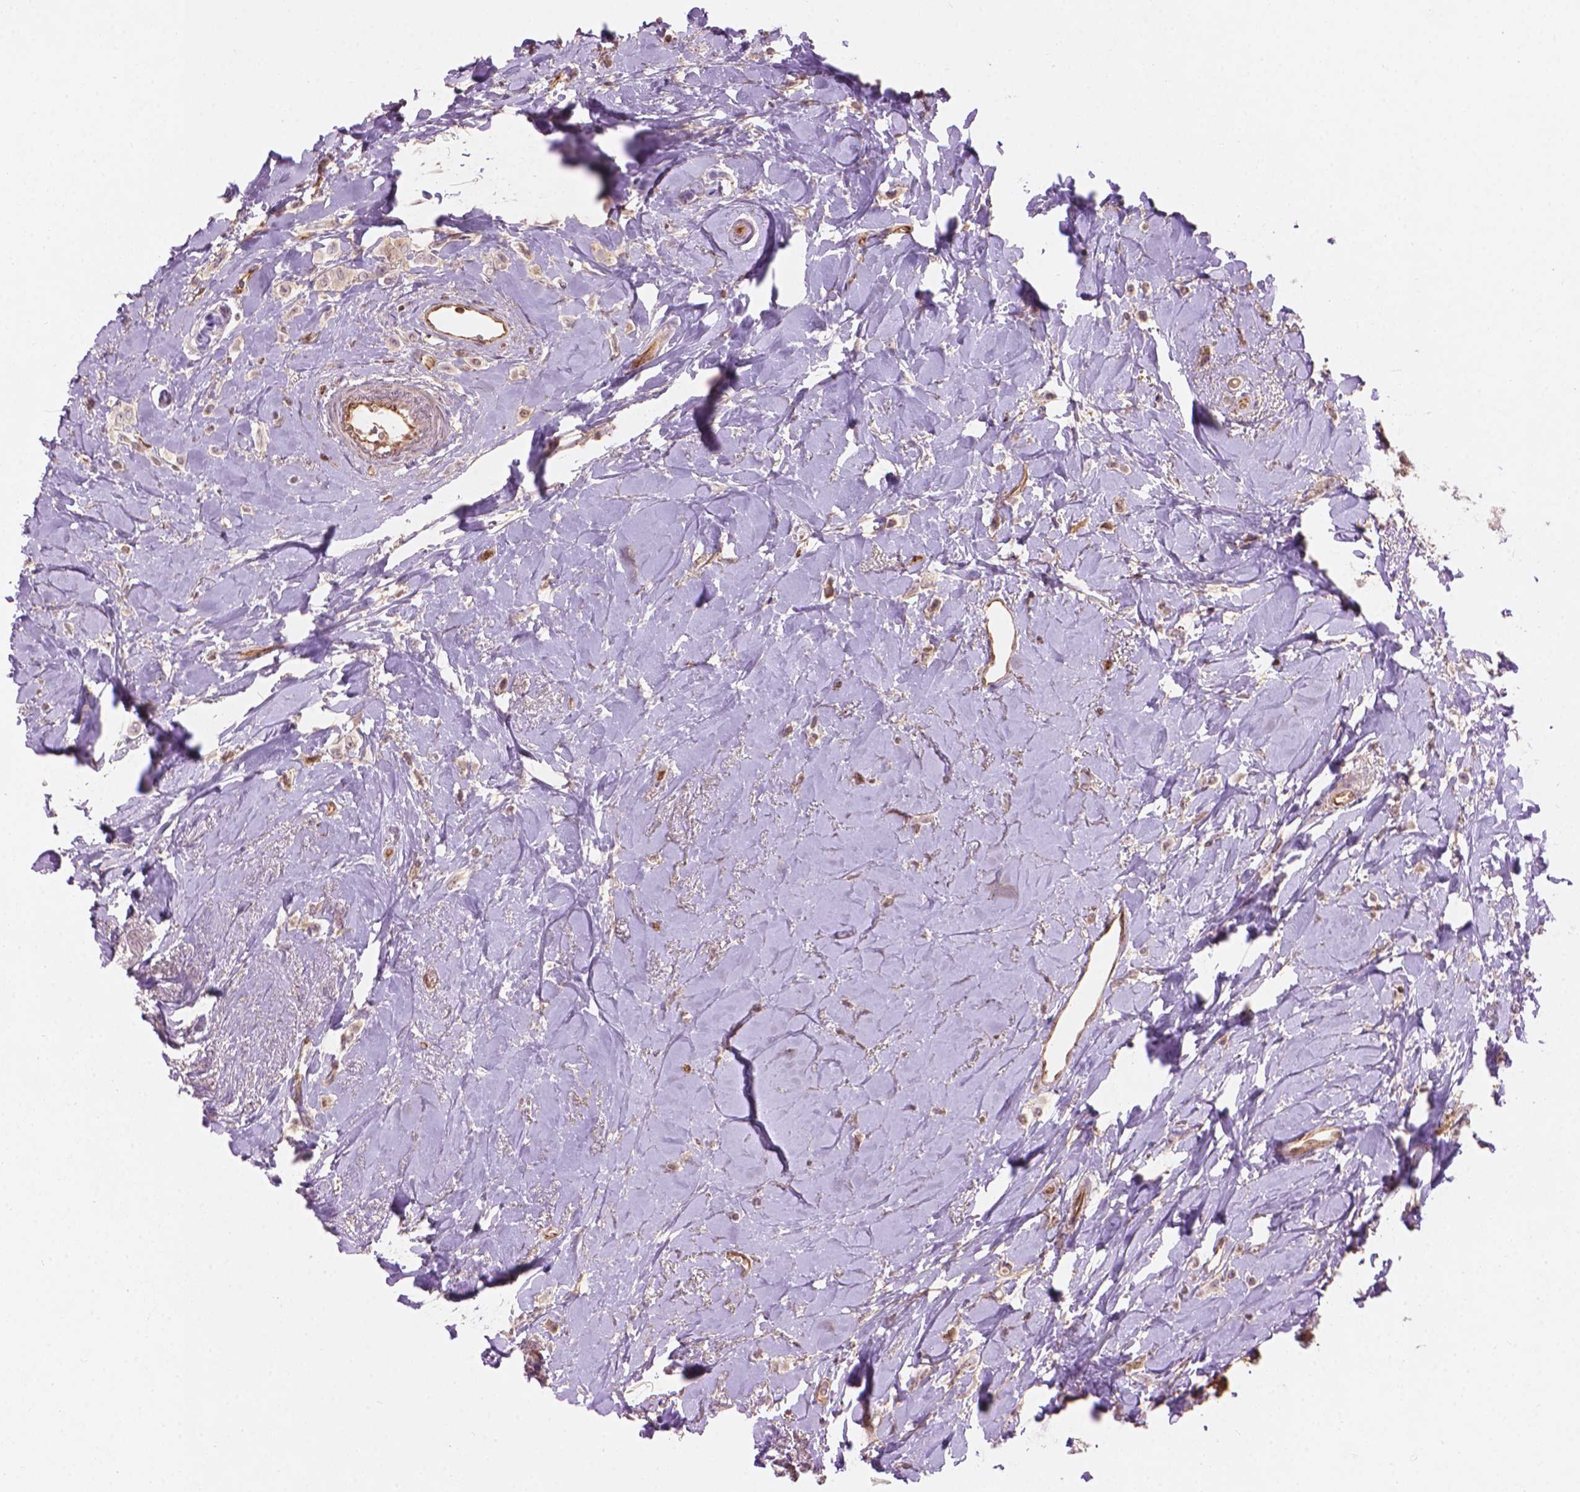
{"staining": {"intensity": "weak", "quantity": "25%-75%", "location": "cytoplasmic/membranous,nuclear"}, "tissue": "breast cancer", "cell_type": "Tumor cells", "image_type": "cancer", "snomed": [{"axis": "morphology", "description": "Lobular carcinoma"}, {"axis": "topography", "description": "Breast"}], "caption": "Immunohistochemical staining of breast cancer reveals weak cytoplasmic/membranous and nuclear protein expression in approximately 25%-75% of tumor cells. (Stains: DAB (3,3'-diaminobenzidine) in brown, nuclei in blue, Microscopy: brightfield microscopy at high magnification).", "gene": "SMC2", "patient": {"sex": "female", "age": 66}}